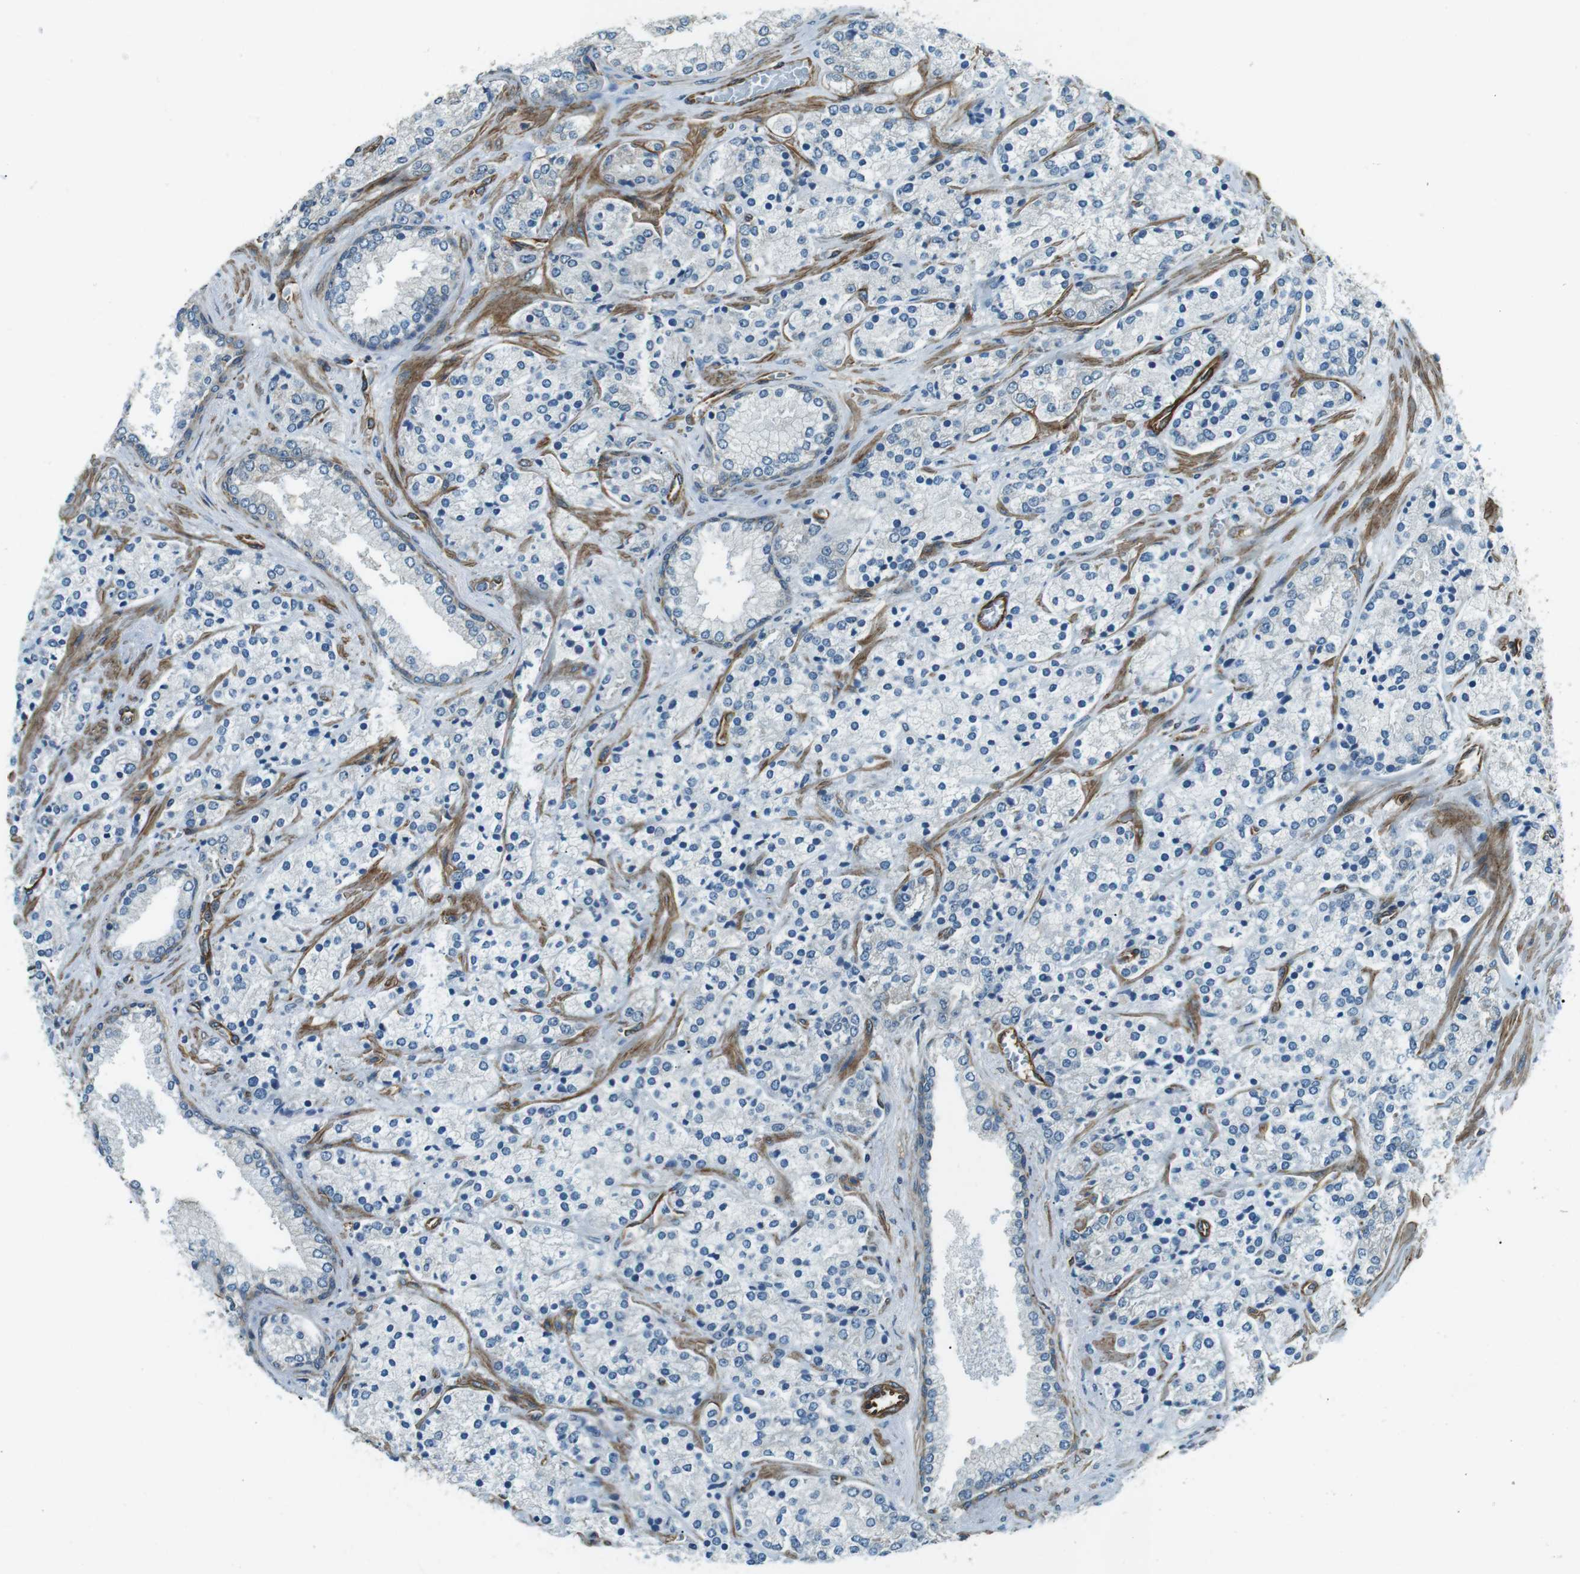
{"staining": {"intensity": "negative", "quantity": "none", "location": "none"}, "tissue": "prostate cancer", "cell_type": "Tumor cells", "image_type": "cancer", "snomed": [{"axis": "morphology", "description": "Adenocarcinoma, High grade"}, {"axis": "topography", "description": "Prostate"}], "caption": "Tumor cells are negative for protein expression in human prostate high-grade adenocarcinoma. (DAB (3,3'-diaminobenzidine) immunohistochemistry visualized using brightfield microscopy, high magnification).", "gene": "ODR4", "patient": {"sex": "male", "age": 71}}